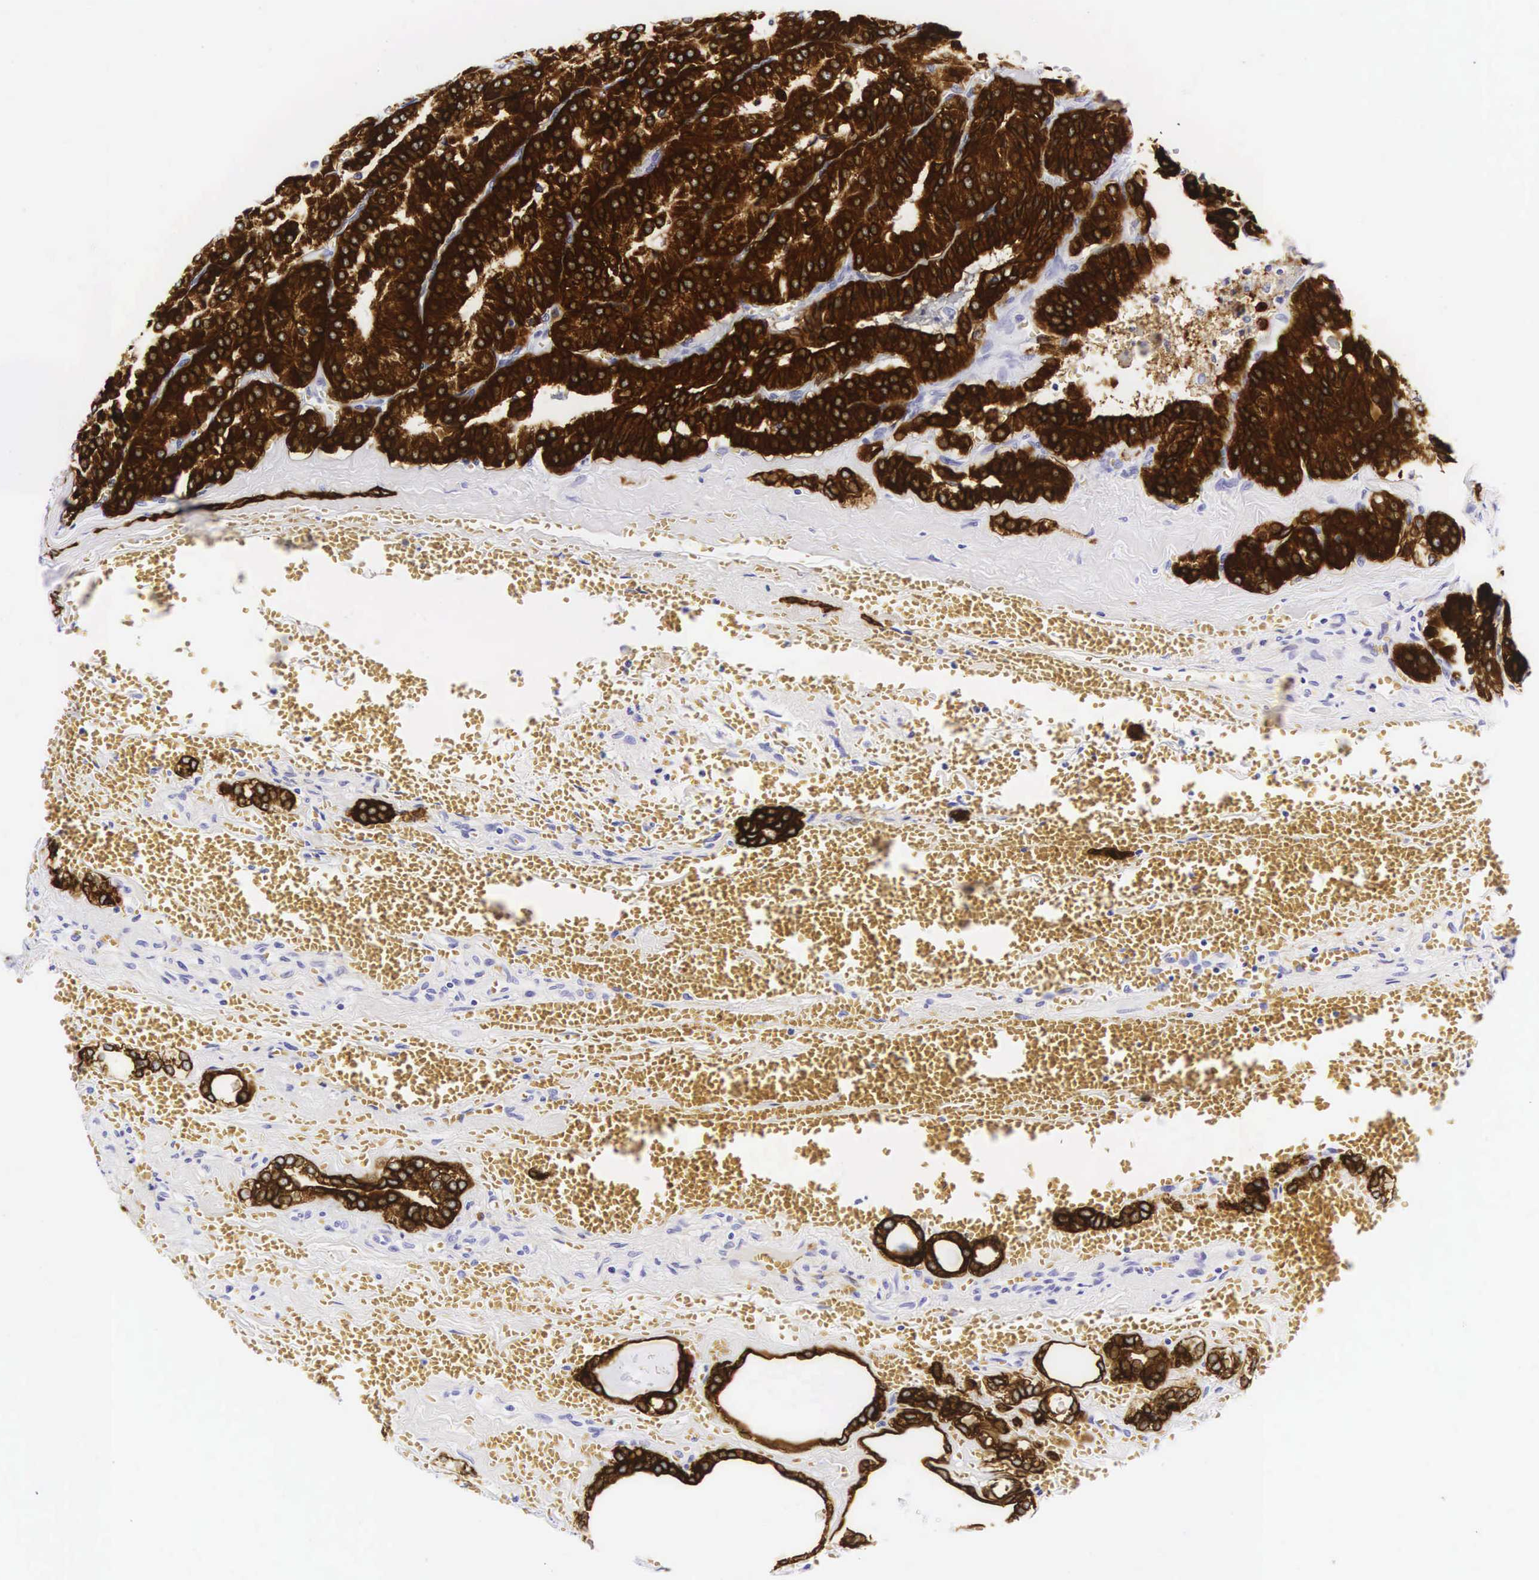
{"staining": {"intensity": "strong", "quantity": ">75%", "location": "cytoplasmic/membranous"}, "tissue": "thyroid cancer", "cell_type": "Tumor cells", "image_type": "cancer", "snomed": [{"axis": "morphology", "description": "Carcinoma, NOS"}, {"axis": "topography", "description": "Thyroid gland"}], "caption": "High-power microscopy captured an IHC micrograph of thyroid cancer, revealing strong cytoplasmic/membranous expression in approximately >75% of tumor cells.", "gene": "KRT18", "patient": {"sex": "male", "age": 76}}